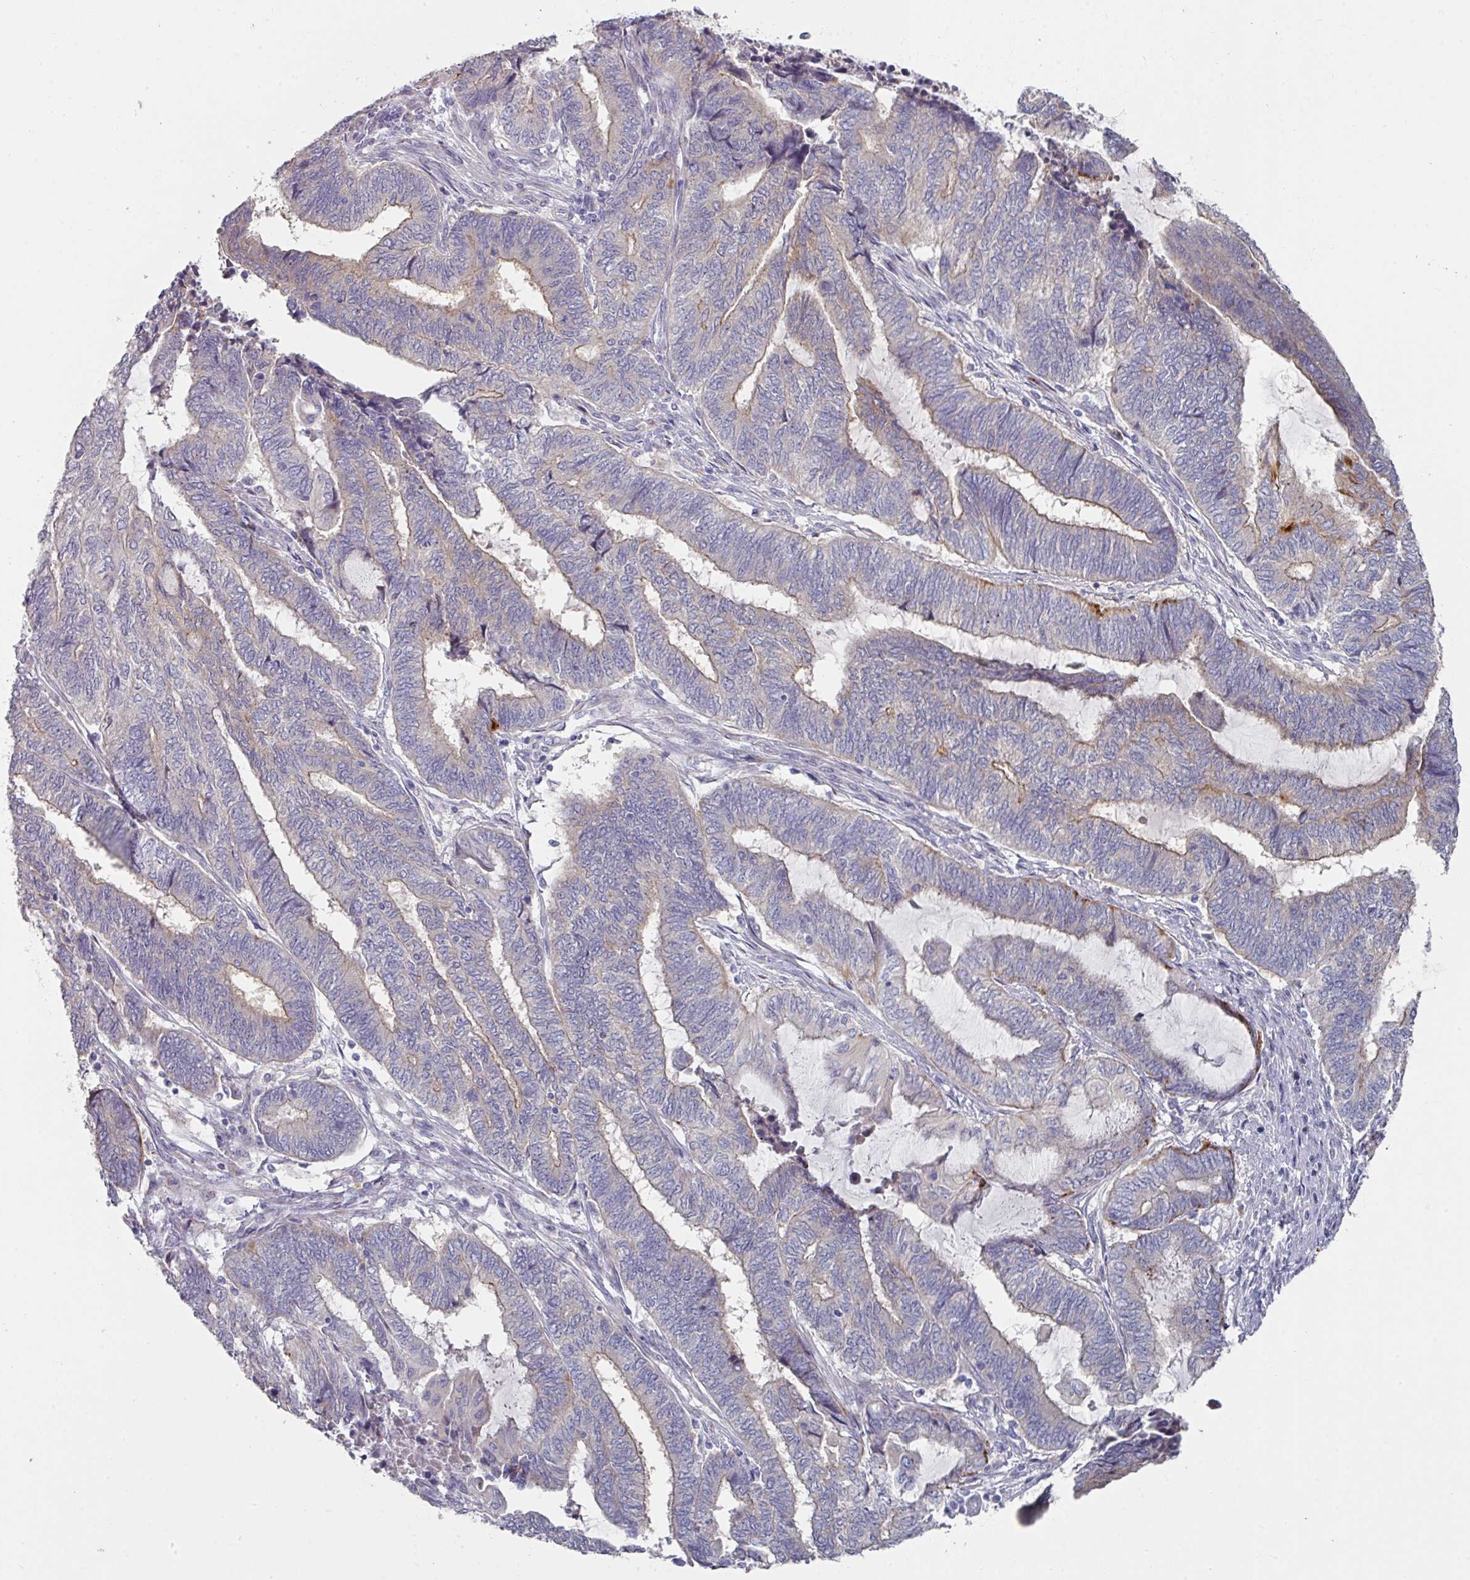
{"staining": {"intensity": "moderate", "quantity": "<25%", "location": "cytoplasmic/membranous"}, "tissue": "endometrial cancer", "cell_type": "Tumor cells", "image_type": "cancer", "snomed": [{"axis": "morphology", "description": "Adenocarcinoma, NOS"}, {"axis": "topography", "description": "Uterus"}, {"axis": "topography", "description": "Endometrium"}], "caption": "The histopathology image demonstrates staining of endometrial cancer (adenocarcinoma), revealing moderate cytoplasmic/membranous protein staining (brown color) within tumor cells.", "gene": "NT5C1A", "patient": {"sex": "female", "age": 70}}